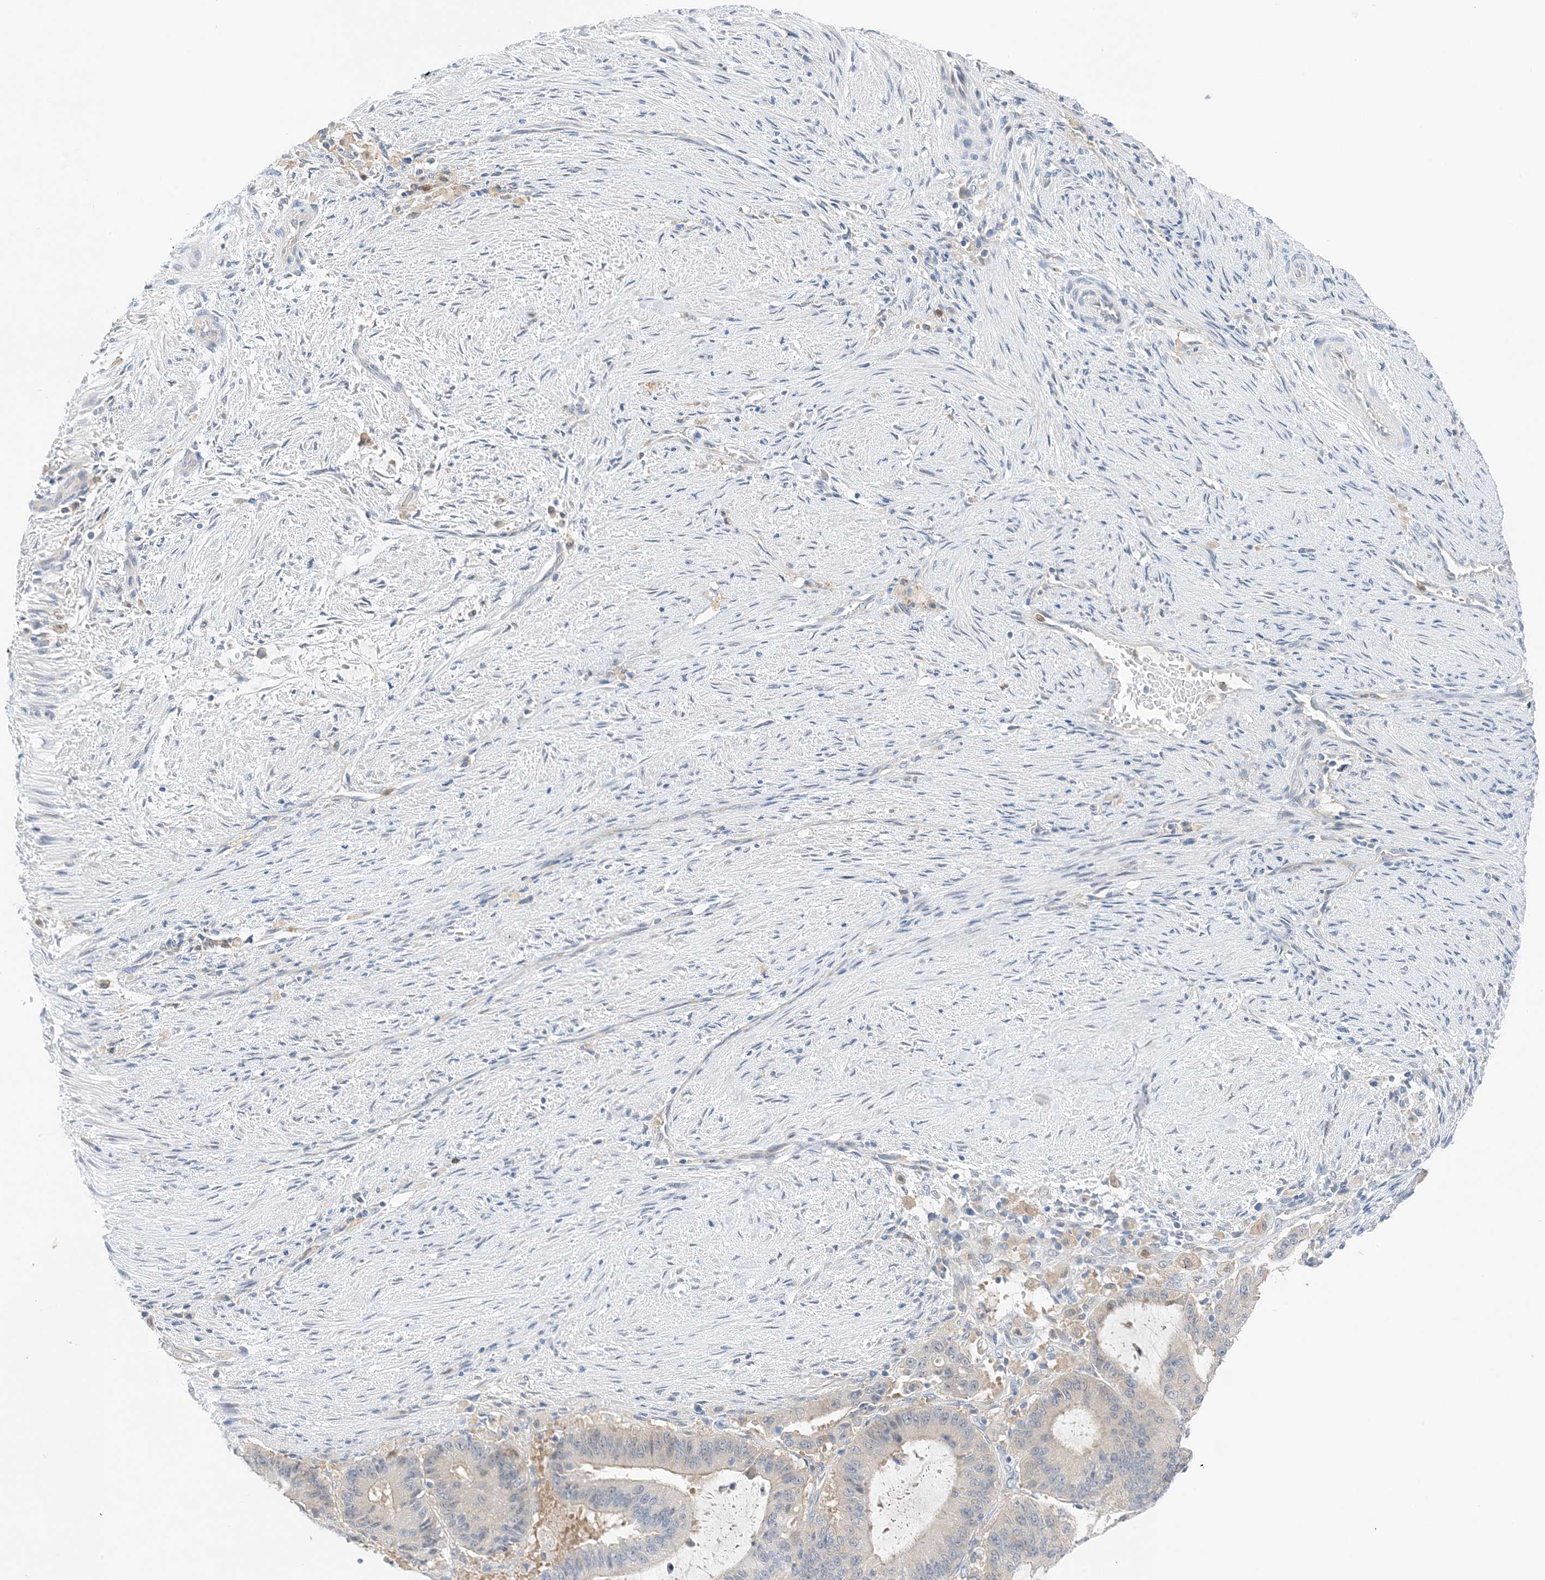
{"staining": {"intensity": "negative", "quantity": "none", "location": "none"}, "tissue": "liver cancer", "cell_type": "Tumor cells", "image_type": "cancer", "snomed": [{"axis": "morphology", "description": "Normal tissue, NOS"}, {"axis": "morphology", "description": "Cholangiocarcinoma"}, {"axis": "topography", "description": "Liver"}, {"axis": "topography", "description": "Peripheral nerve tissue"}], "caption": "Human liver cholangiocarcinoma stained for a protein using immunohistochemistry (IHC) demonstrates no positivity in tumor cells.", "gene": "KIFBP", "patient": {"sex": "female", "age": 73}}